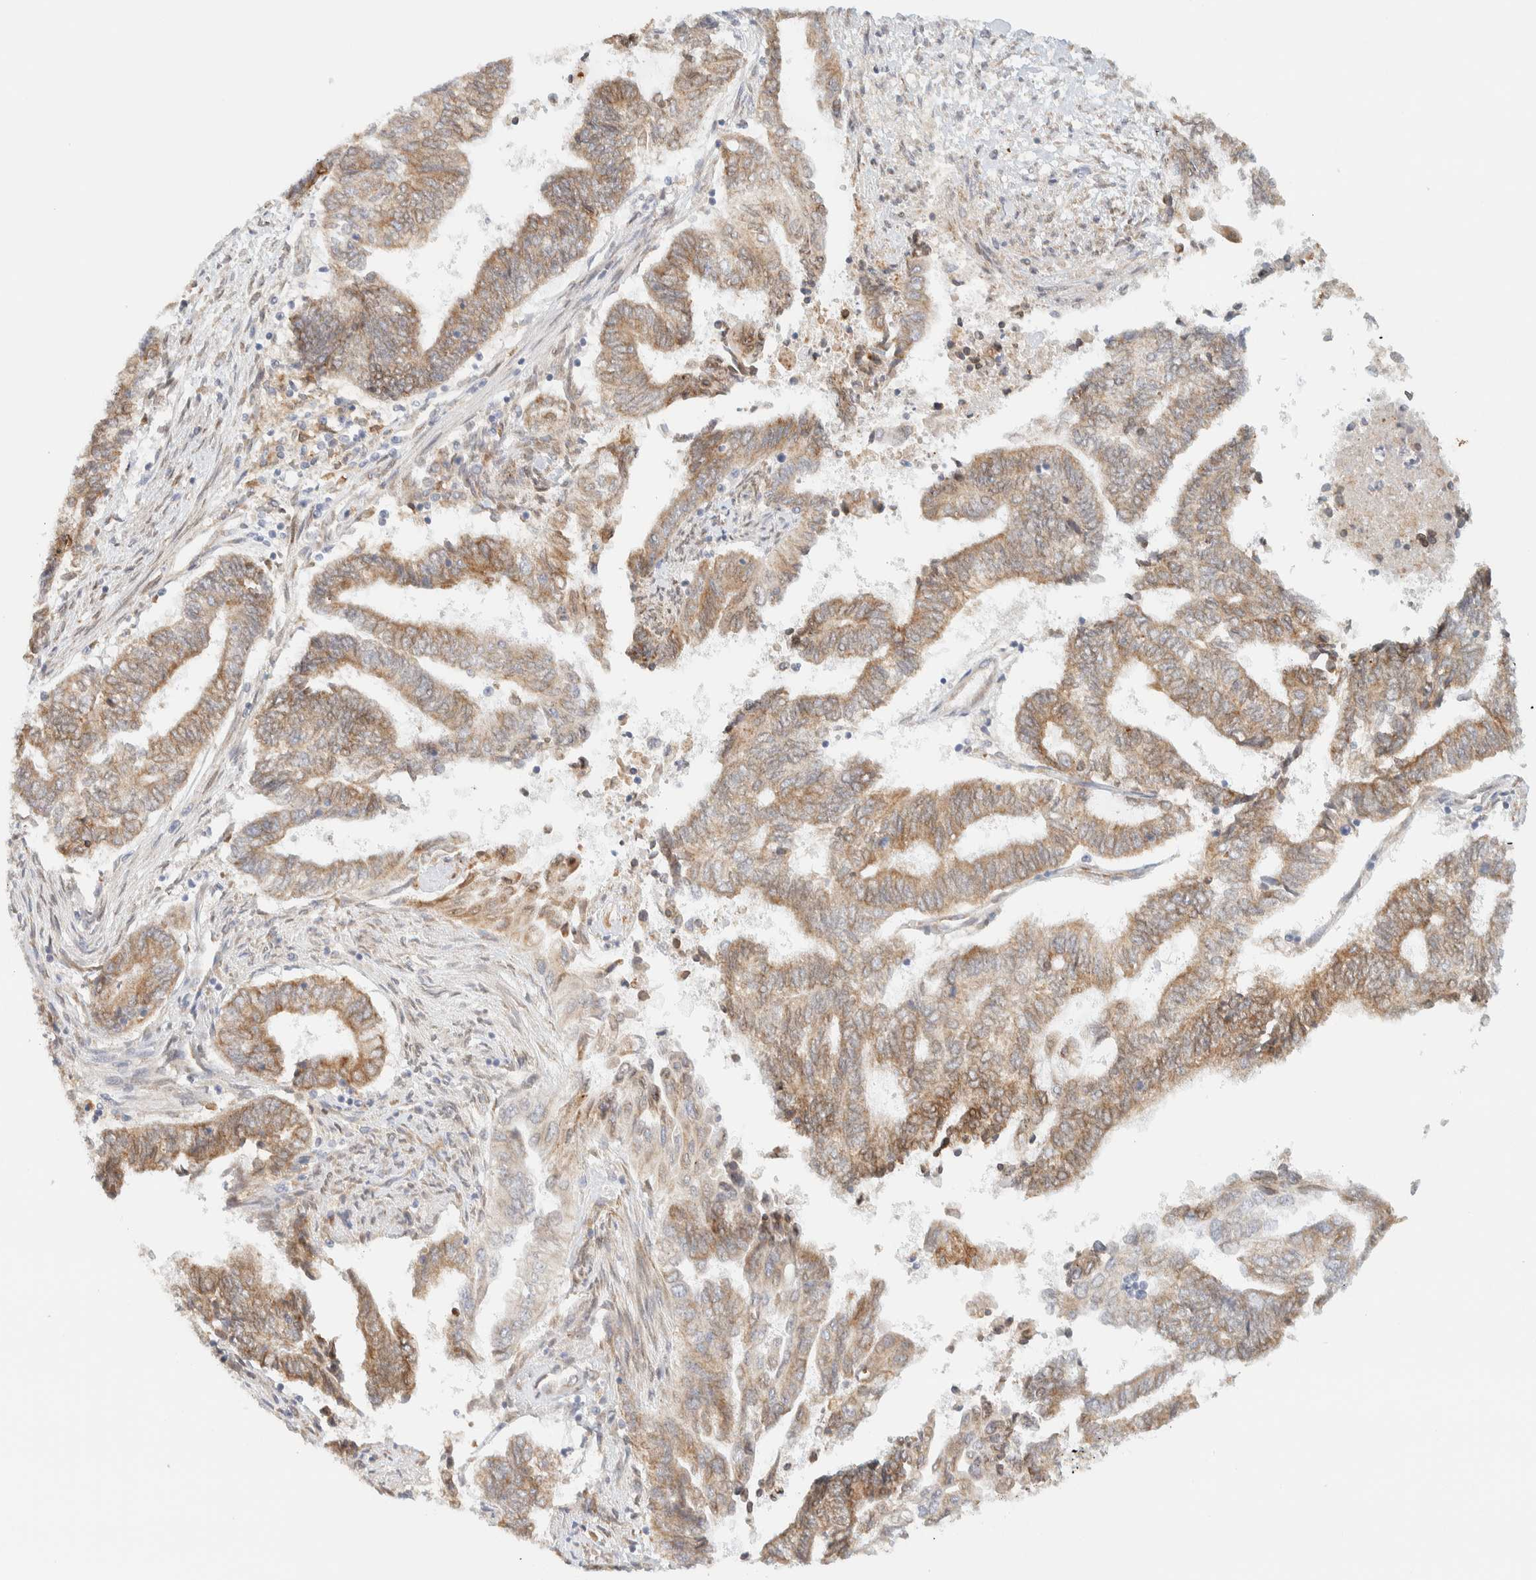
{"staining": {"intensity": "moderate", "quantity": ">75%", "location": "cytoplasmic/membranous"}, "tissue": "endometrial cancer", "cell_type": "Tumor cells", "image_type": "cancer", "snomed": [{"axis": "morphology", "description": "Adenocarcinoma, NOS"}, {"axis": "topography", "description": "Uterus"}, {"axis": "topography", "description": "Endometrium"}], "caption": "There is medium levels of moderate cytoplasmic/membranous staining in tumor cells of endometrial cancer (adenocarcinoma), as demonstrated by immunohistochemical staining (brown color).", "gene": "NT5C", "patient": {"sex": "female", "age": 70}}